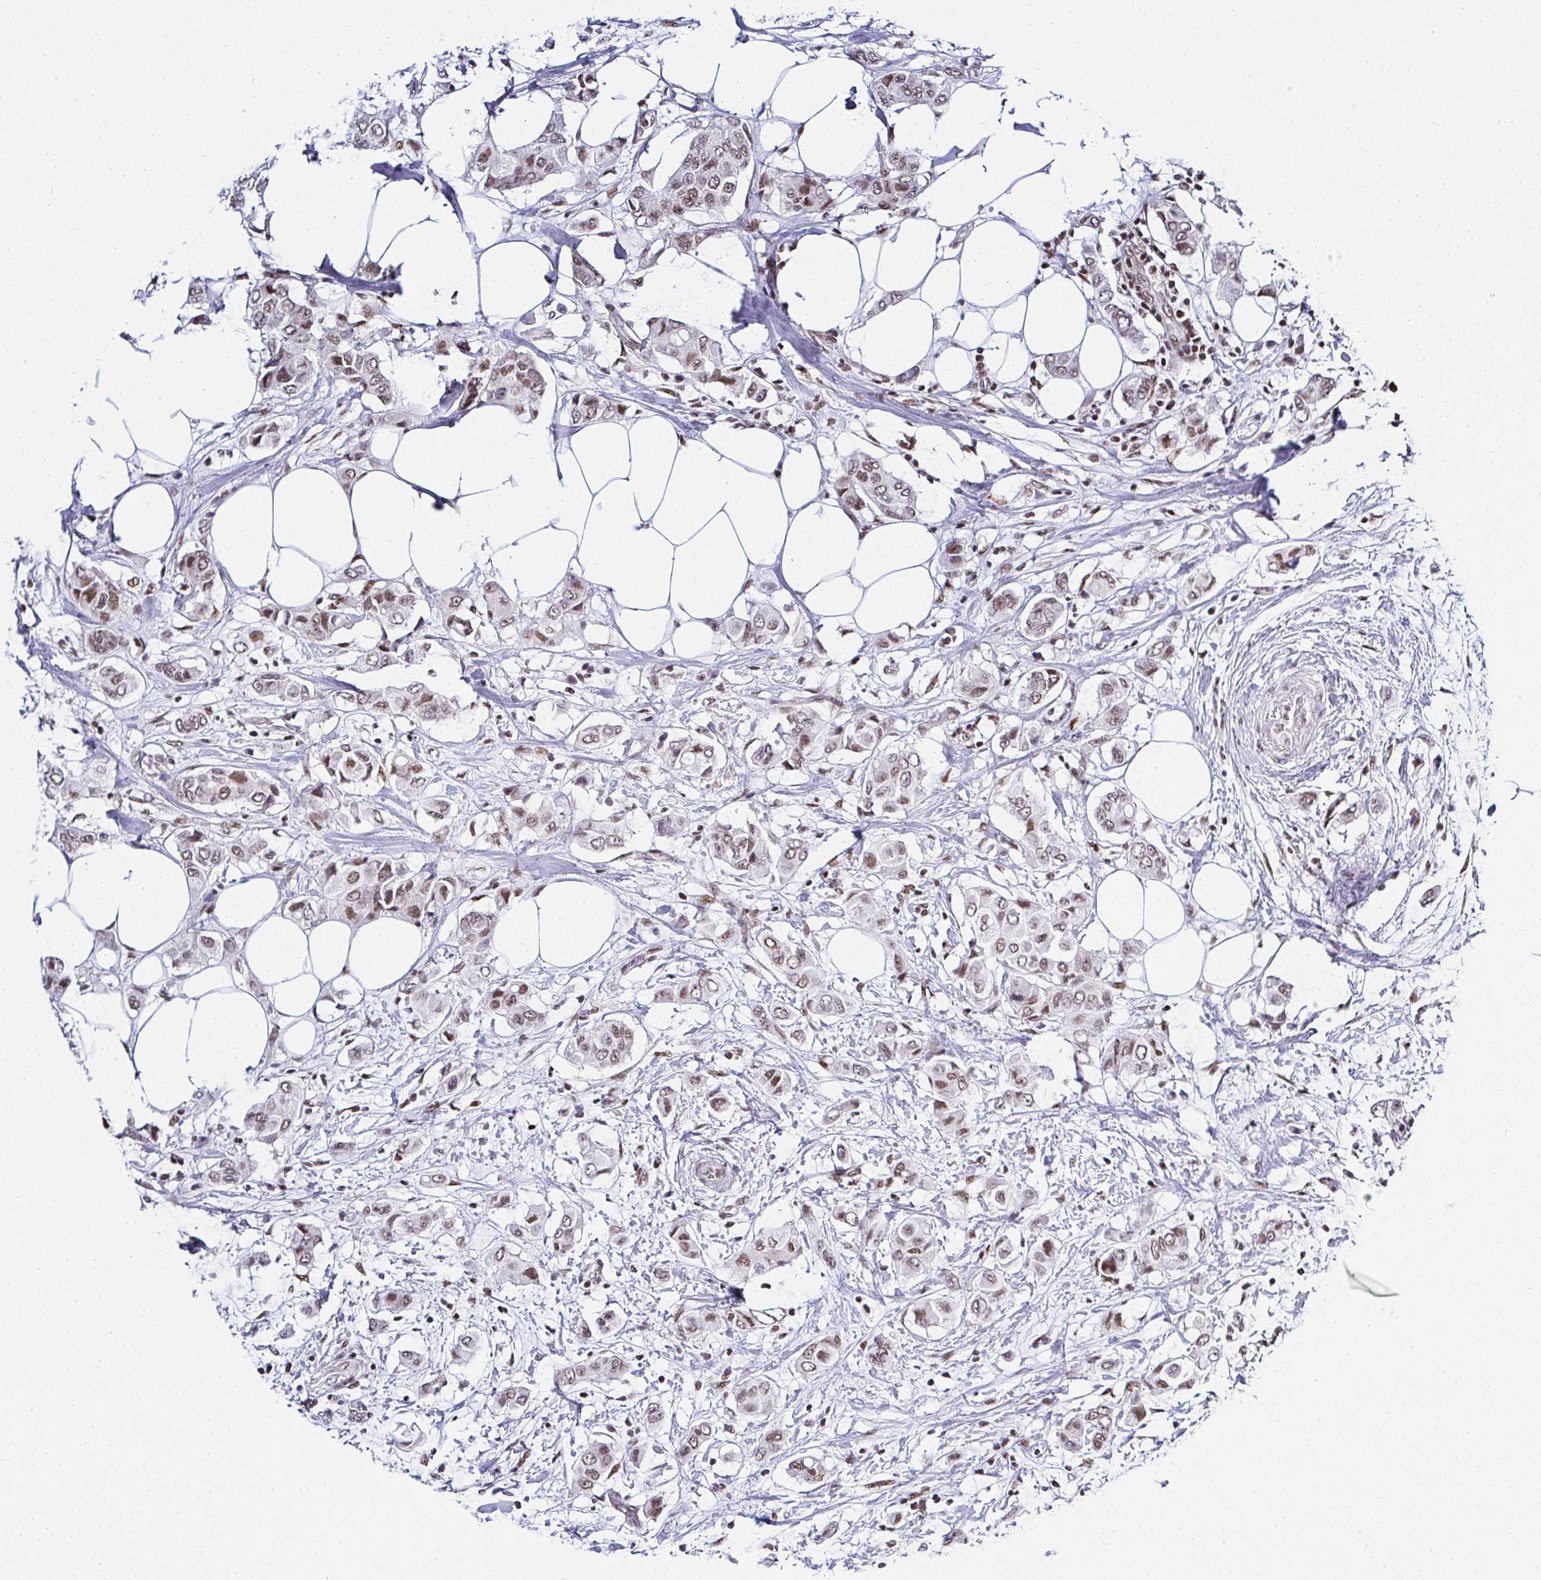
{"staining": {"intensity": "moderate", "quantity": ">75%", "location": "nuclear"}, "tissue": "breast cancer", "cell_type": "Tumor cells", "image_type": "cancer", "snomed": [{"axis": "morphology", "description": "Lobular carcinoma"}, {"axis": "topography", "description": "Breast"}], "caption": "High-magnification brightfield microscopy of lobular carcinoma (breast) stained with DAB (3,3'-diaminobenzidine) (brown) and counterstained with hematoxylin (blue). tumor cells exhibit moderate nuclear staining is appreciated in about>75% of cells. (DAB (3,3'-diaminobenzidine) = brown stain, brightfield microscopy at high magnification).", "gene": "DR1", "patient": {"sex": "female", "age": 51}}